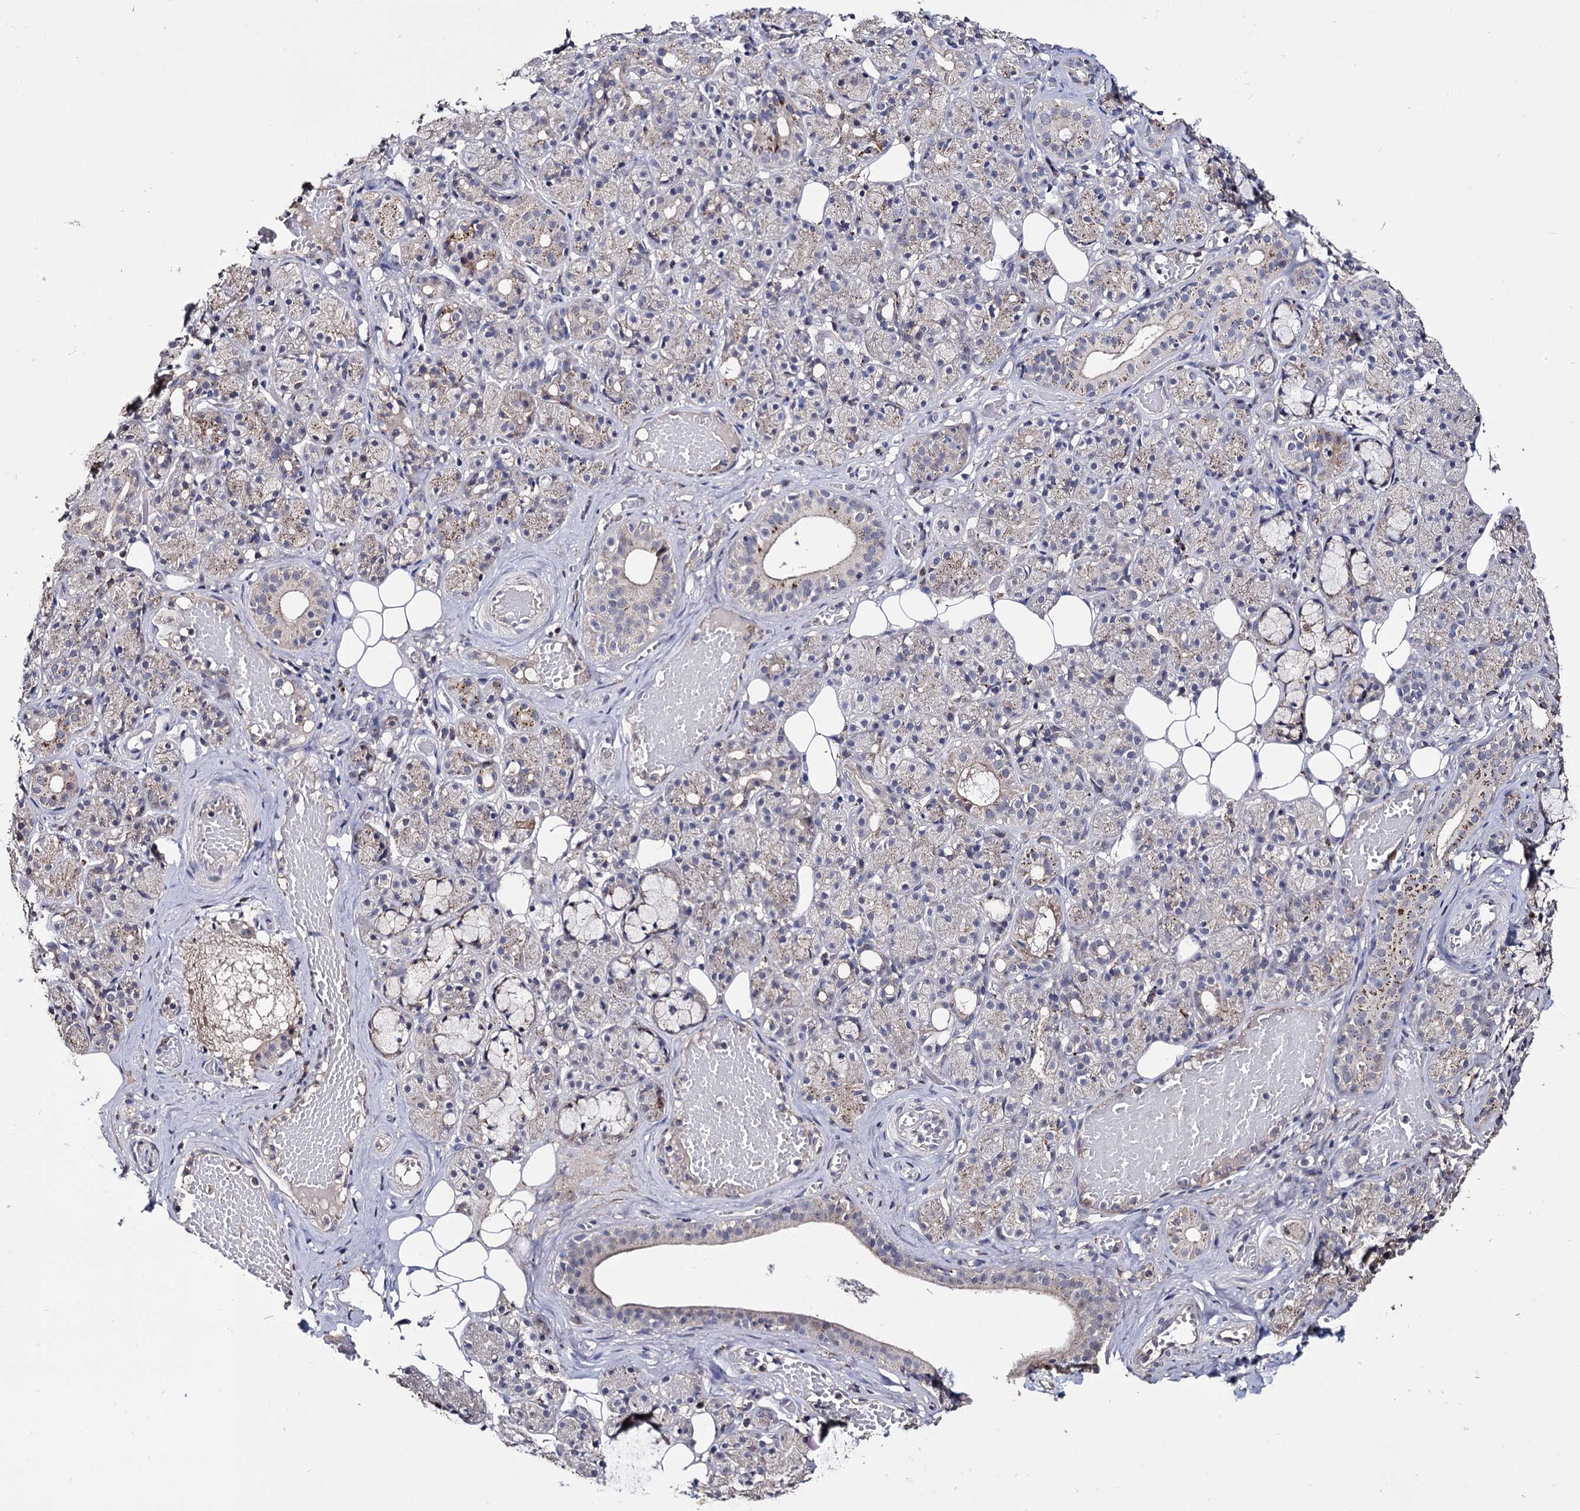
{"staining": {"intensity": "weak", "quantity": "<25%", "location": "cytoplasmic/membranous"}, "tissue": "salivary gland", "cell_type": "Glandular cells", "image_type": "normal", "snomed": [{"axis": "morphology", "description": "Normal tissue, NOS"}, {"axis": "topography", "description": "Salivary gland"}], "caption": "An immunohistochemistry (IHC) histopathology image of benign salivary gland is shown. There is no staining in glandular cells of salivary gland. Nuclei are stained in blue.", "gene": "MICAL2", "patient": {"sex": "male", "age": 63}}